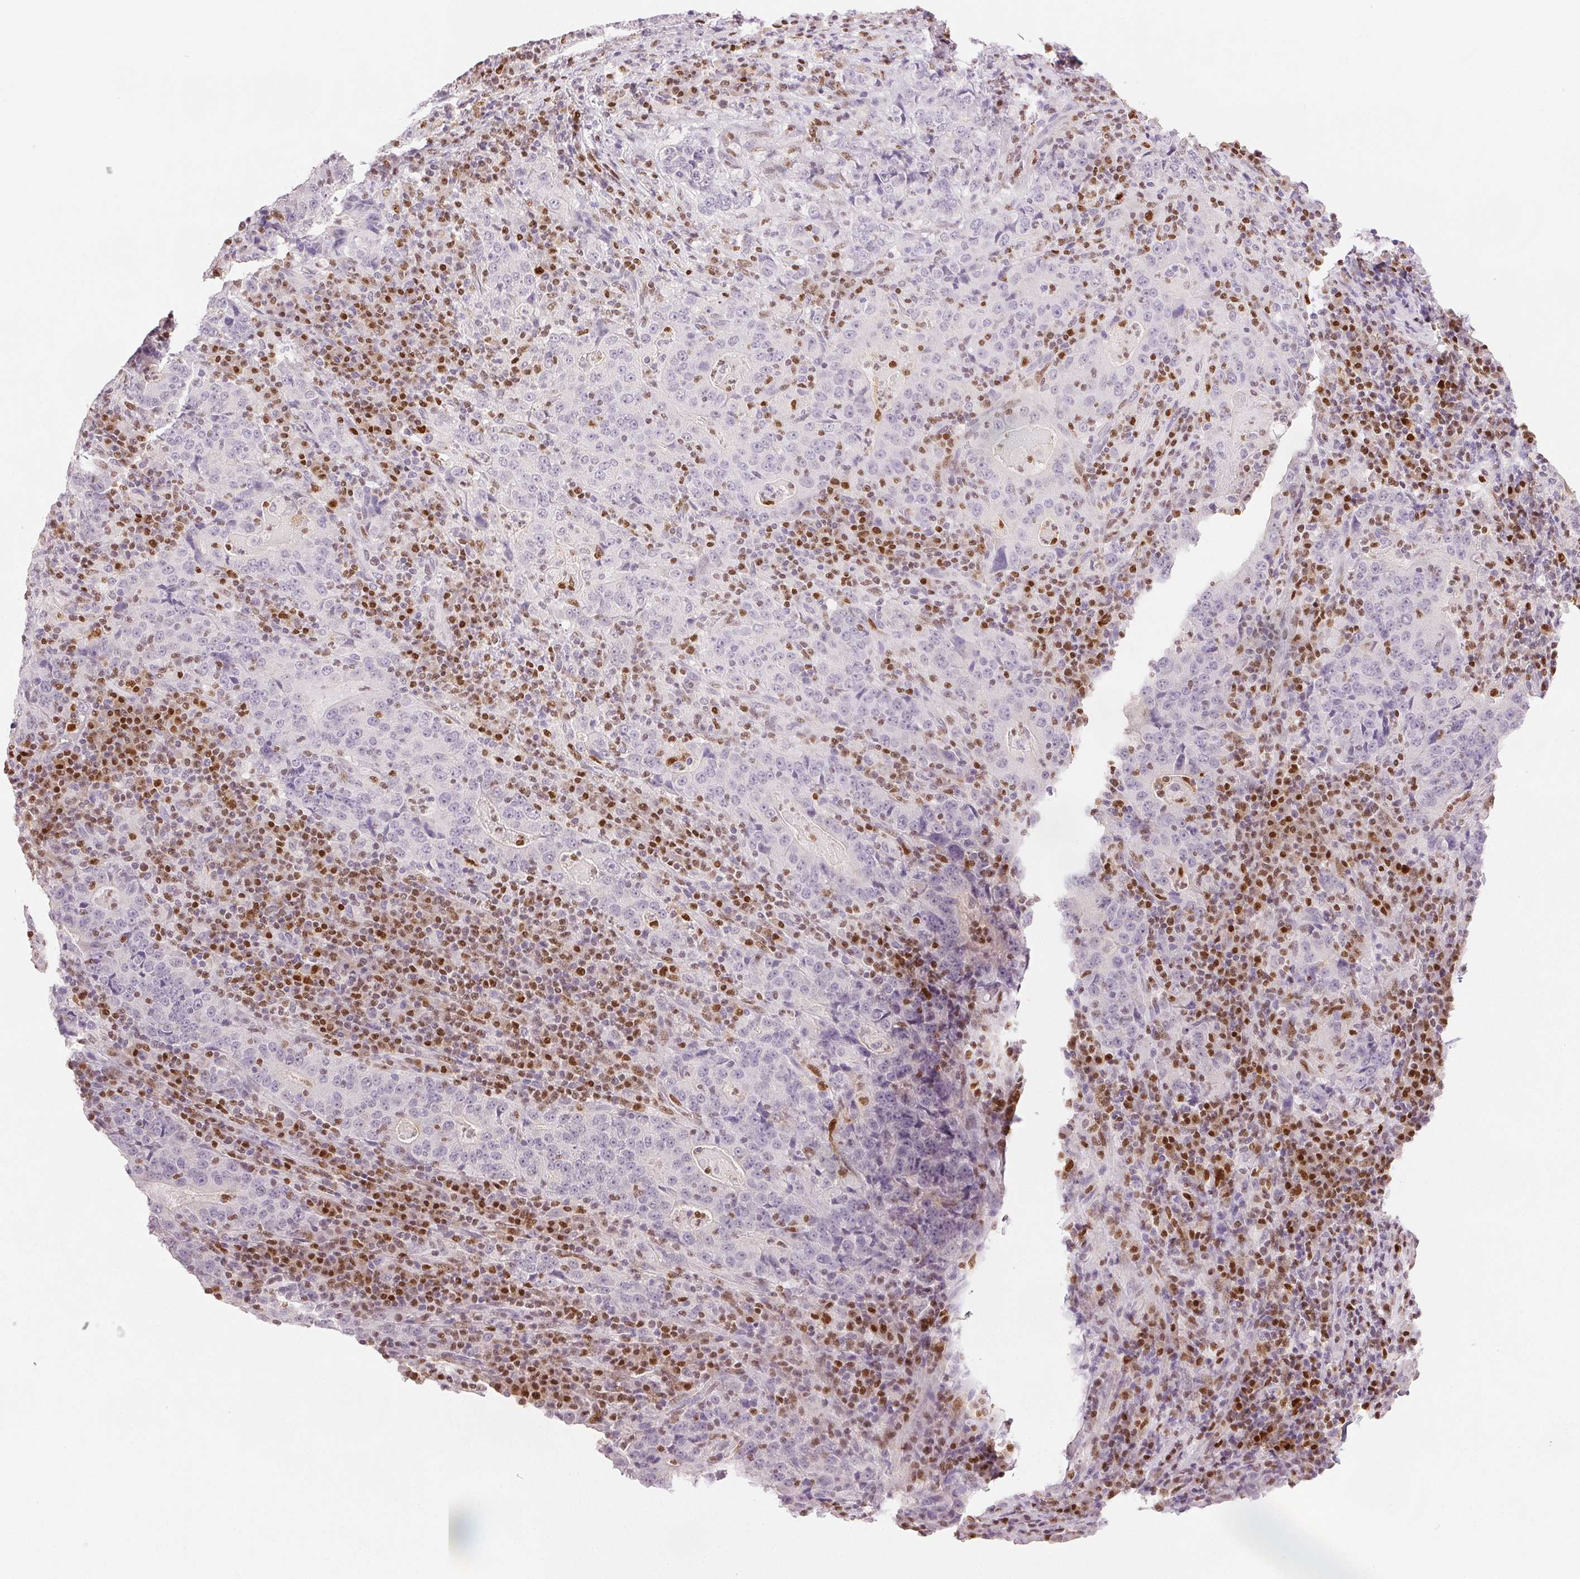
{"staining": {"intensity": "negative", "quantity": "none", "location": "none"}, "tissue": "stomach cancer", "cell_type": "Tumor cells", "image_type": "cancer", "snomed": [{"axis": "morphology", "description": "Normal tissue, NOS"}, {"axis": "morphology", "description": "Adenocarcinoma, NOS"}, {"axis": "topography", "description": "Stomach, upper"}, {"axis": "topography", "description": "Stomach"}], "caption": "Stomach cancer was stained to show a protein in brown. There is no significant expression in tumor cells.", "gene": "RUNX2", "patient": {"sex": "male", "age": 59}}